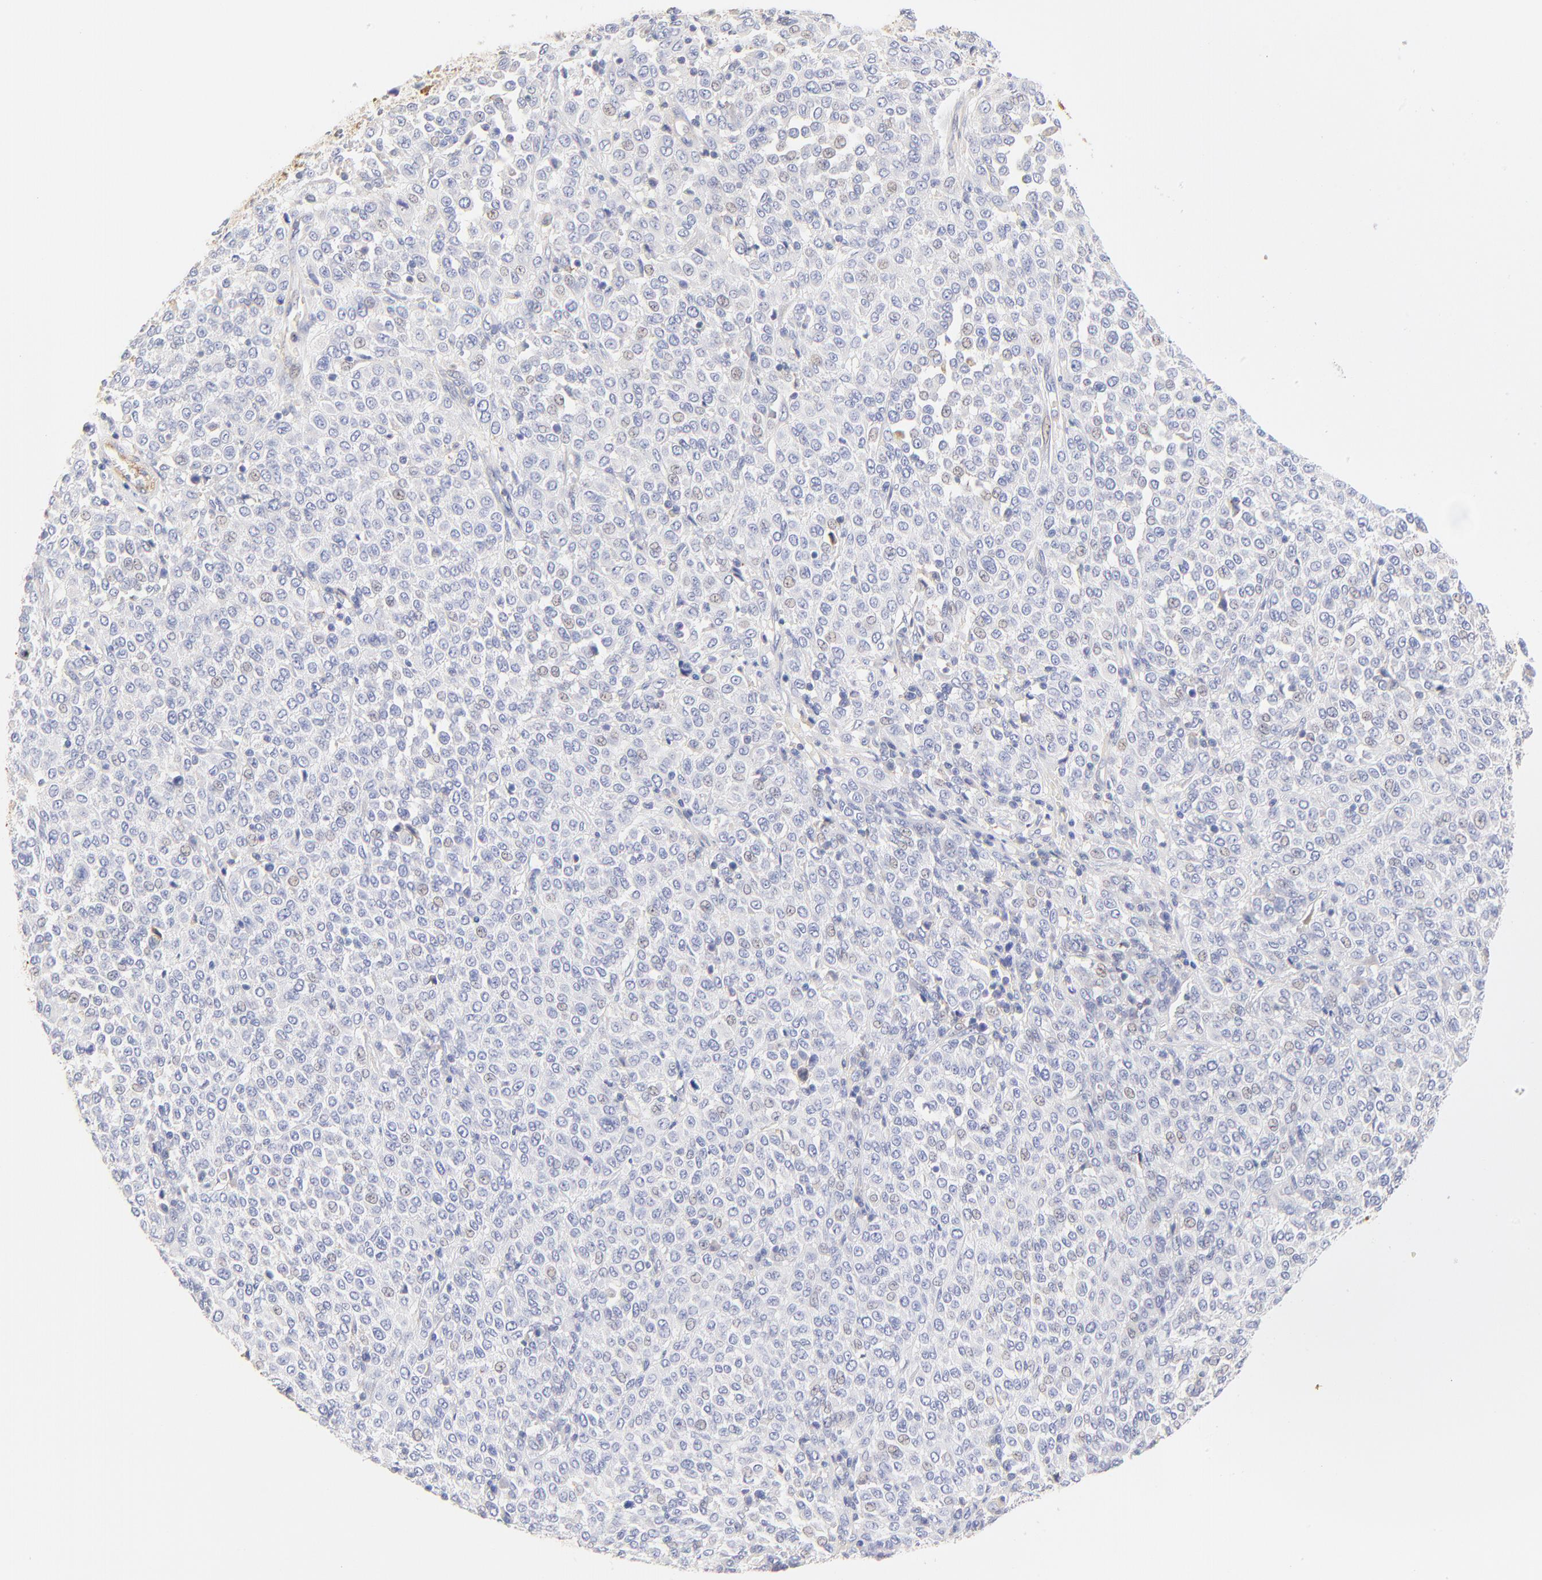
{"staining": {"intensity": "weak", "quantity": "<25%", "location": "nuclear"}, "tissue": "melanoma", "cell_type": "Tumor cells", "image_type": "cancer", "snomed": [{"axis": "morphology", "description": "Malignant melanoma, Metastatic site"}, {"axis": "topography", "description": "Pancreas"}], "caption": "IHC histopathology image of malignant melanoma (metastatic site) stained for a protein (brown), which shows no expression in tumor cells.", "gene": "MDGA2", "patient": {"sex": "female", "age": 30}}